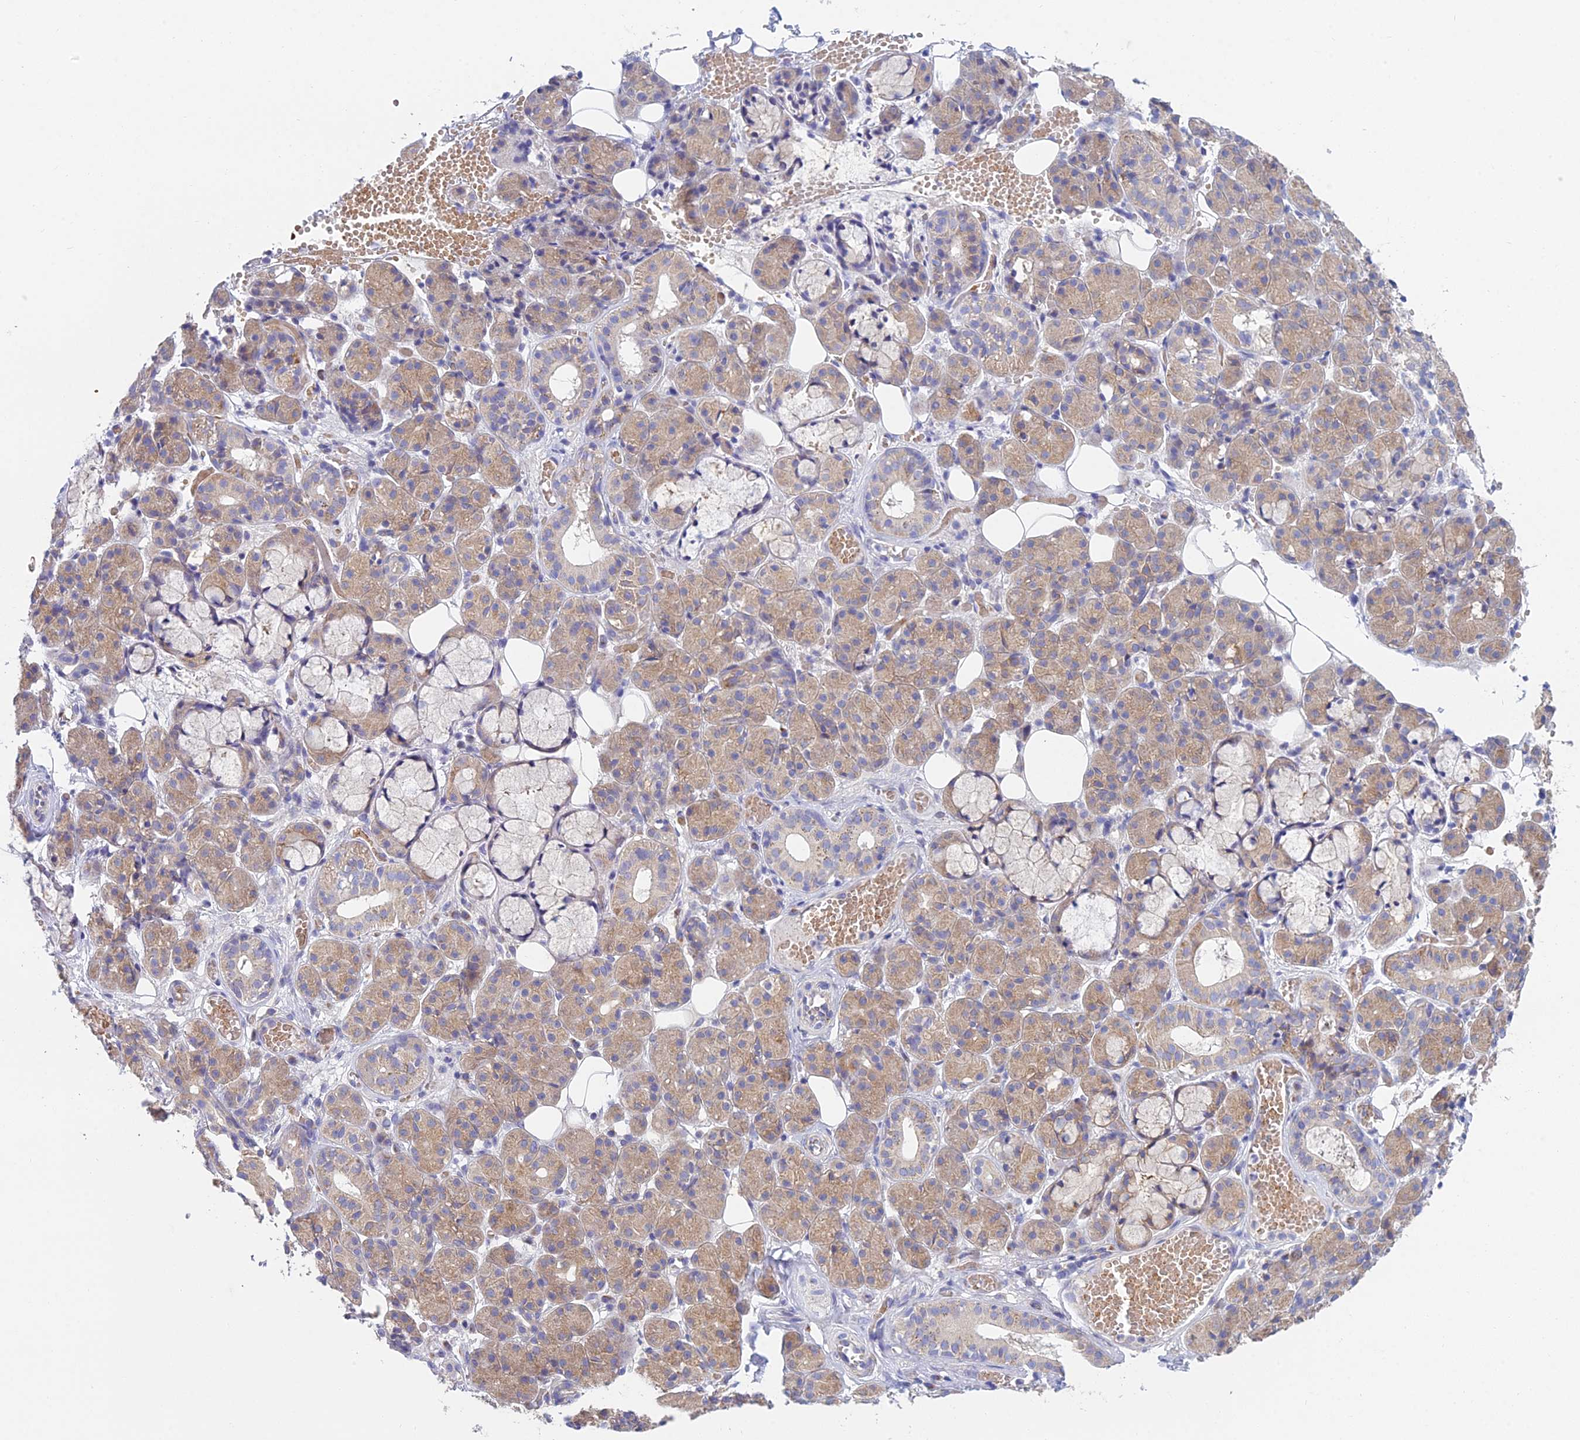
{"staining": {"intensity": "weak", "quantity": "25%-75%", "location": "cytoplasmic/membranous"}, "tissue": "salivary gland", "cell_type": "Glandular cells", "image_type": "normal", "snomed": [{"axis": "morphology", "description": "Normal tissue, NOS"}, {"axis": "topography", "description": "Salivary gland"}], "caption": "IHC micrograph of normal salivary gland: human salivary gland stained using IHC demonstrates low levels of weak protein expression localized specifically in the cytoplasmic/membranous of glandular cells, appearing as a cytoplasmic/membranous brown color.", "gene": "ZNF564", "patient": {"sex": "male", "age": 63}}